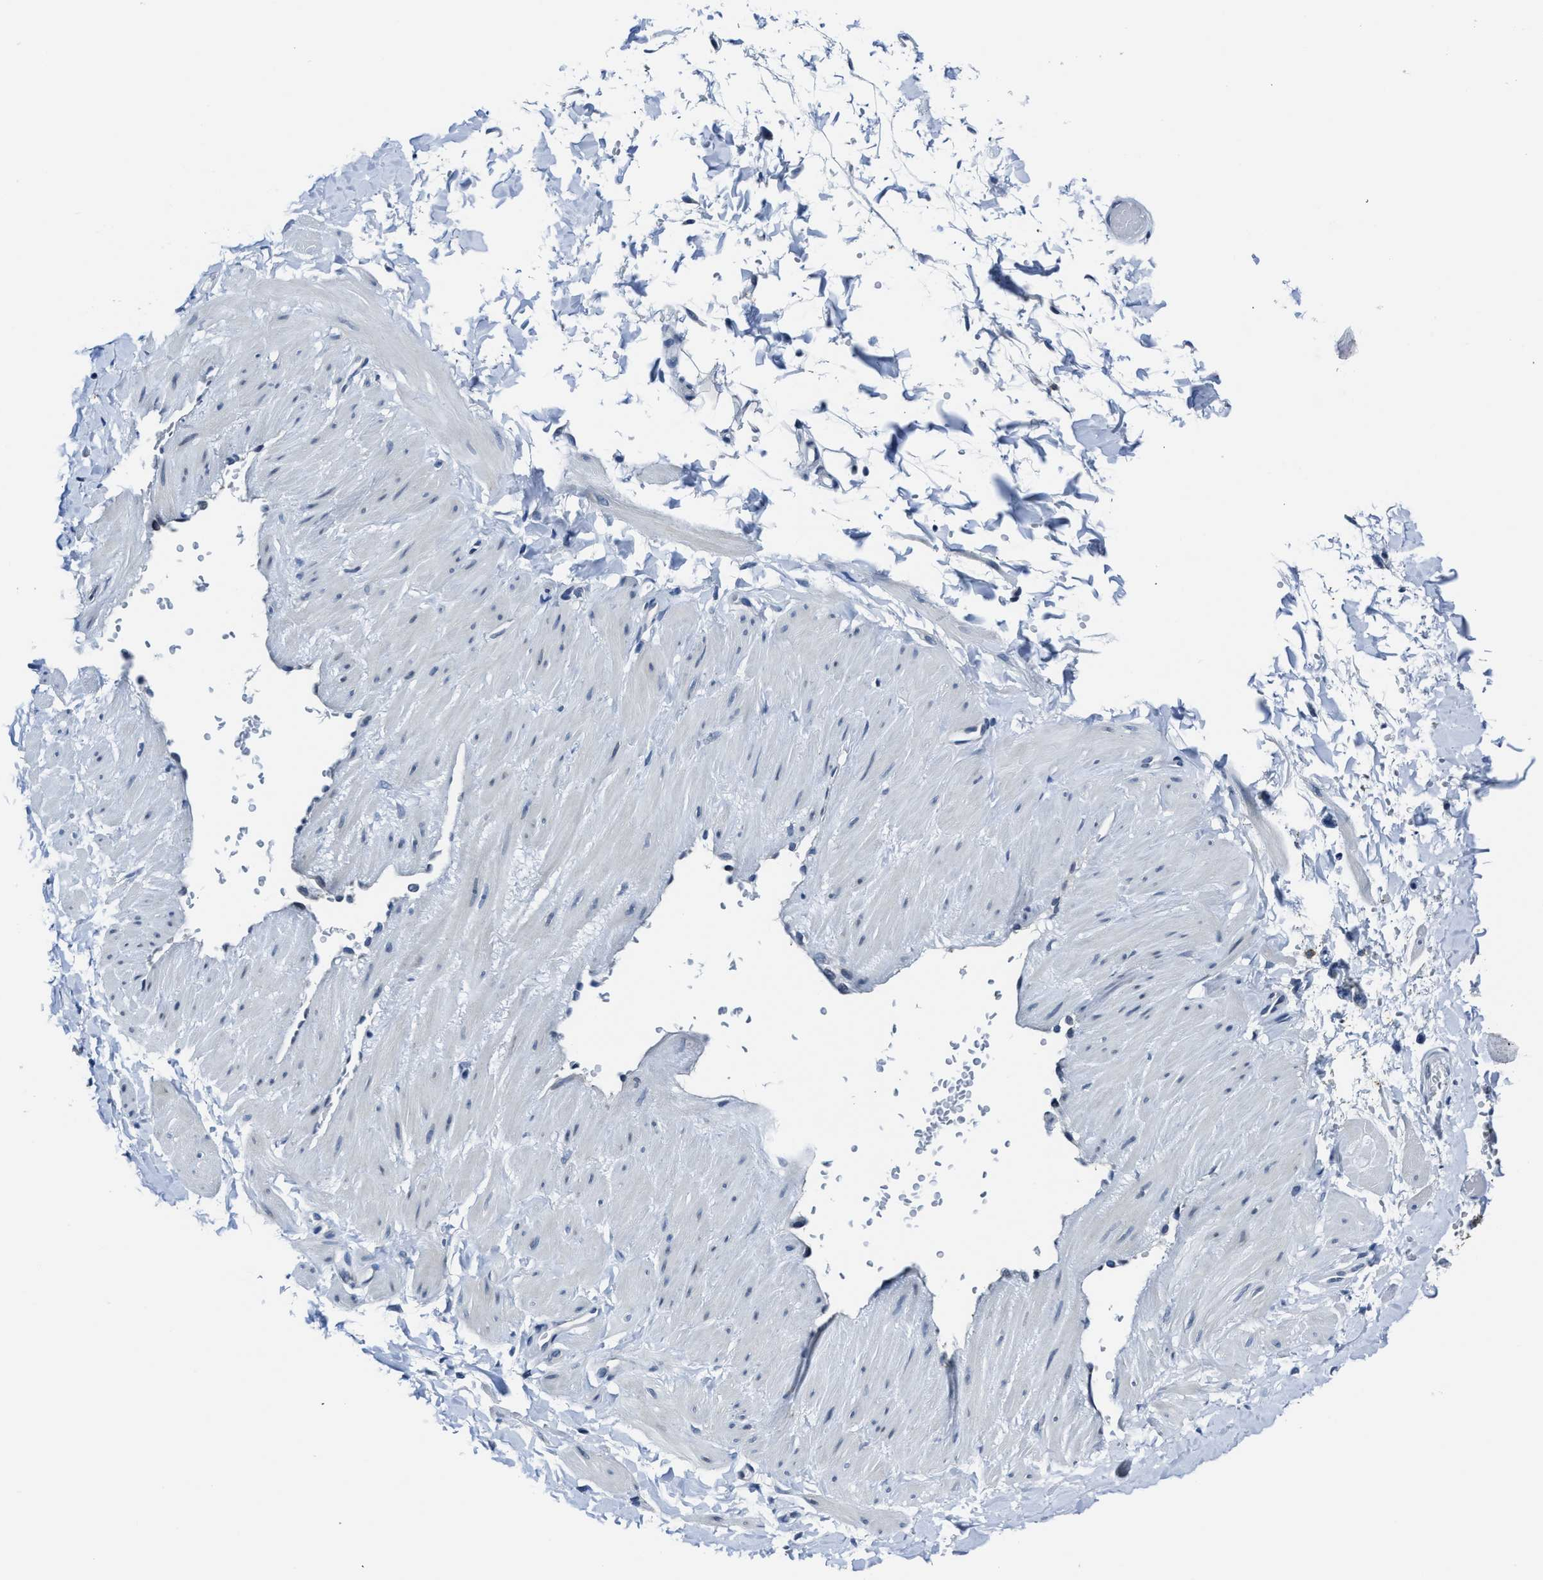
{"staining": {"intensity": "negative", "quantity": "none", "location": "none"}, "tissue": "adipose tissue", "cell_type": "Adipocytes", "image_type": "normal", "snomed": [{"axis": "morphology", "description": "Normal tissue, NOS"}, {"axis": "topography", "description": "Adipose tissue"}, {"axis": "topography", "description": "Vascular tissue"}, {"axis": "topography", "description": "Peripheral nerve tissue"}], "caption": "The image shows no staining of adipocytes in benign adipose tissue.", "gene": "ASZ1", "patient": {"sex": "male", "age": 25}}